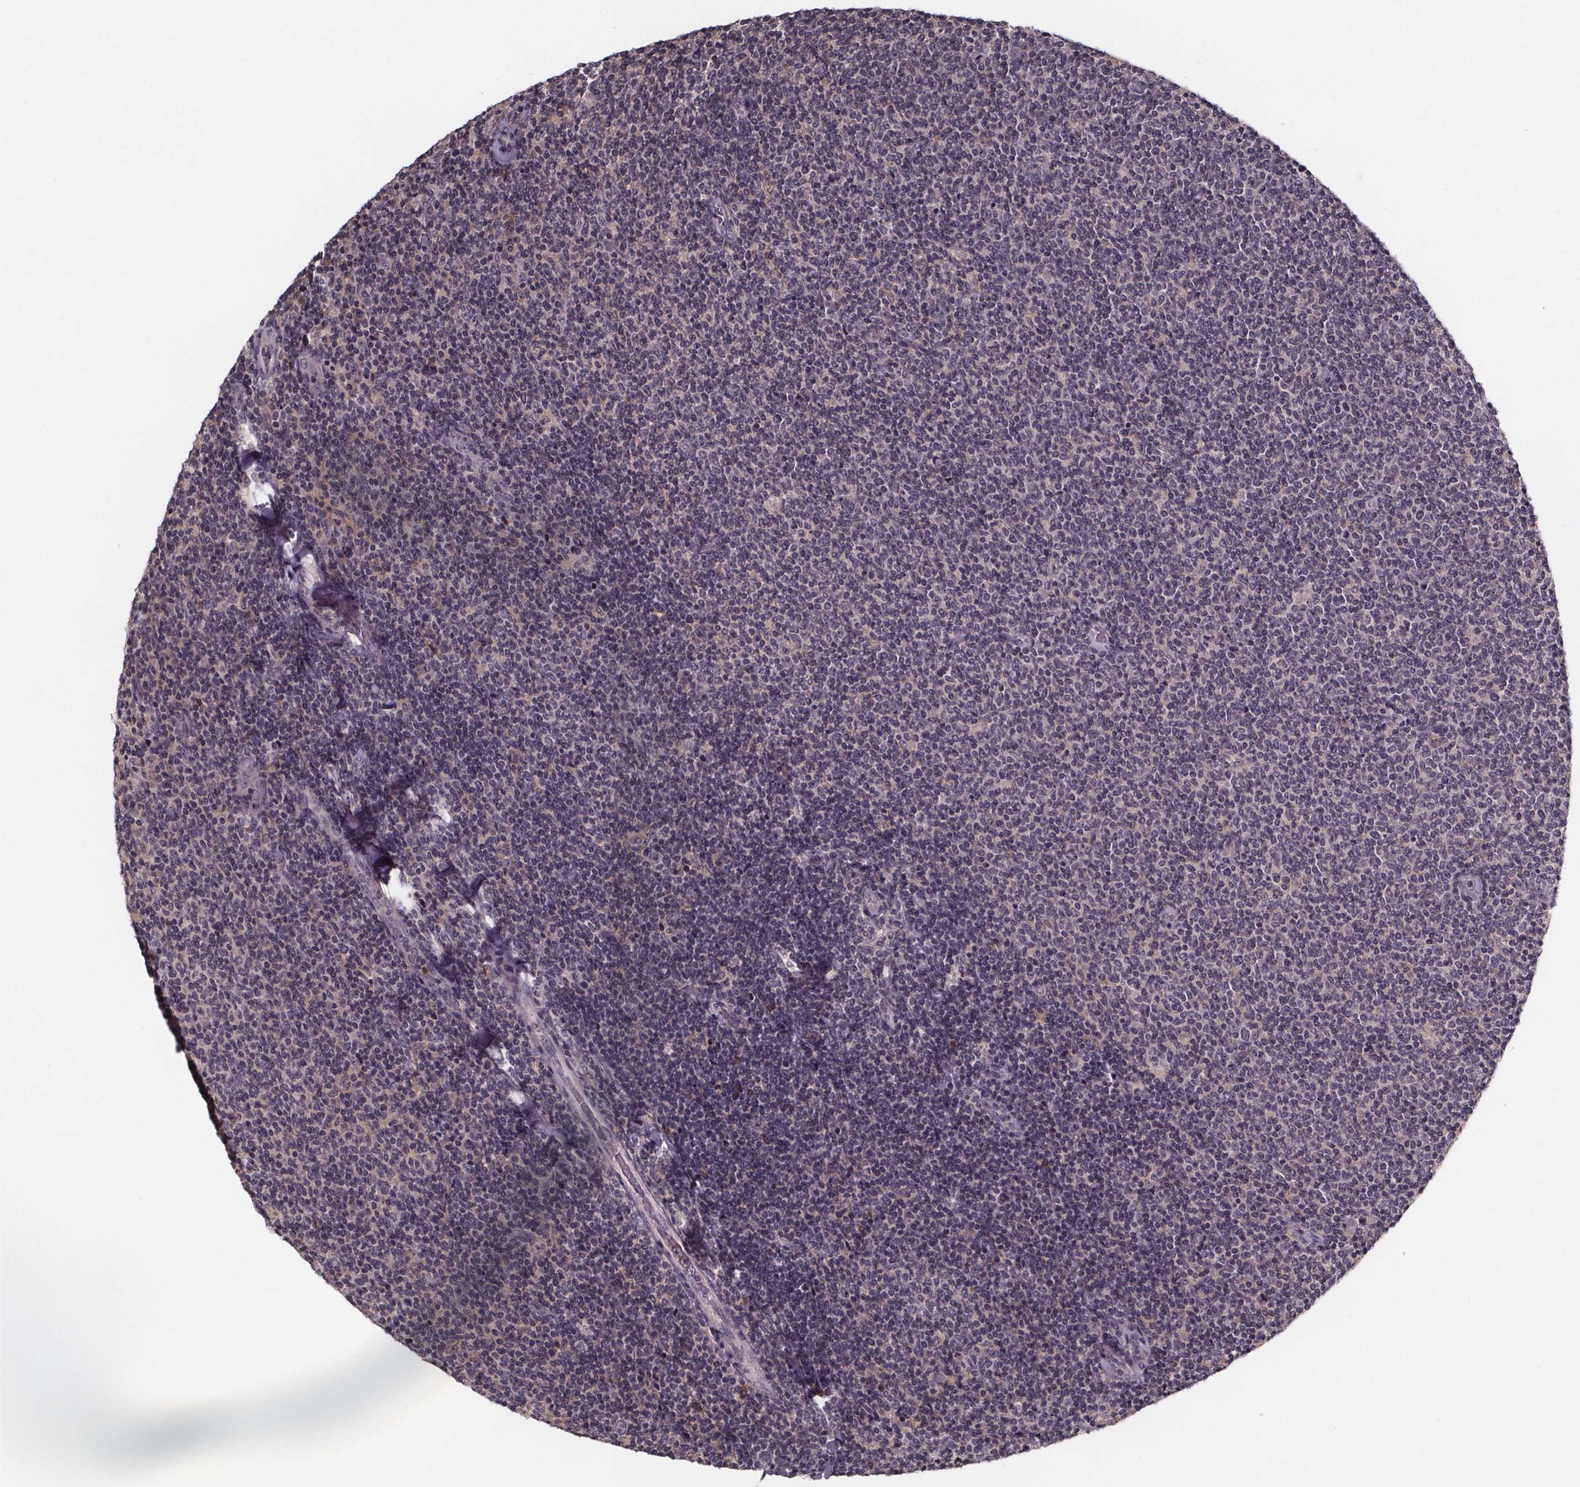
{"staining": {"intensity": "negative", "quantity": "none", "location": "none"}, "tissue": "lymphoma", "cell_type": "Tumor cells", "image_type": "cancer", "snomed": [{"axis": "morphology", "description": "Malignant lymphoma, non-Hodgkin's type, Low grade"}, {"axis": "topography", "description": "Lymph node"}], "caption": "Immunohistochemistry of human low-grade malignant lymphoma, non-Hodgkin's type displays no expression in tumor cells.", "gene": "SMIM1", "patient": {"sex": "male", "age": 52}}